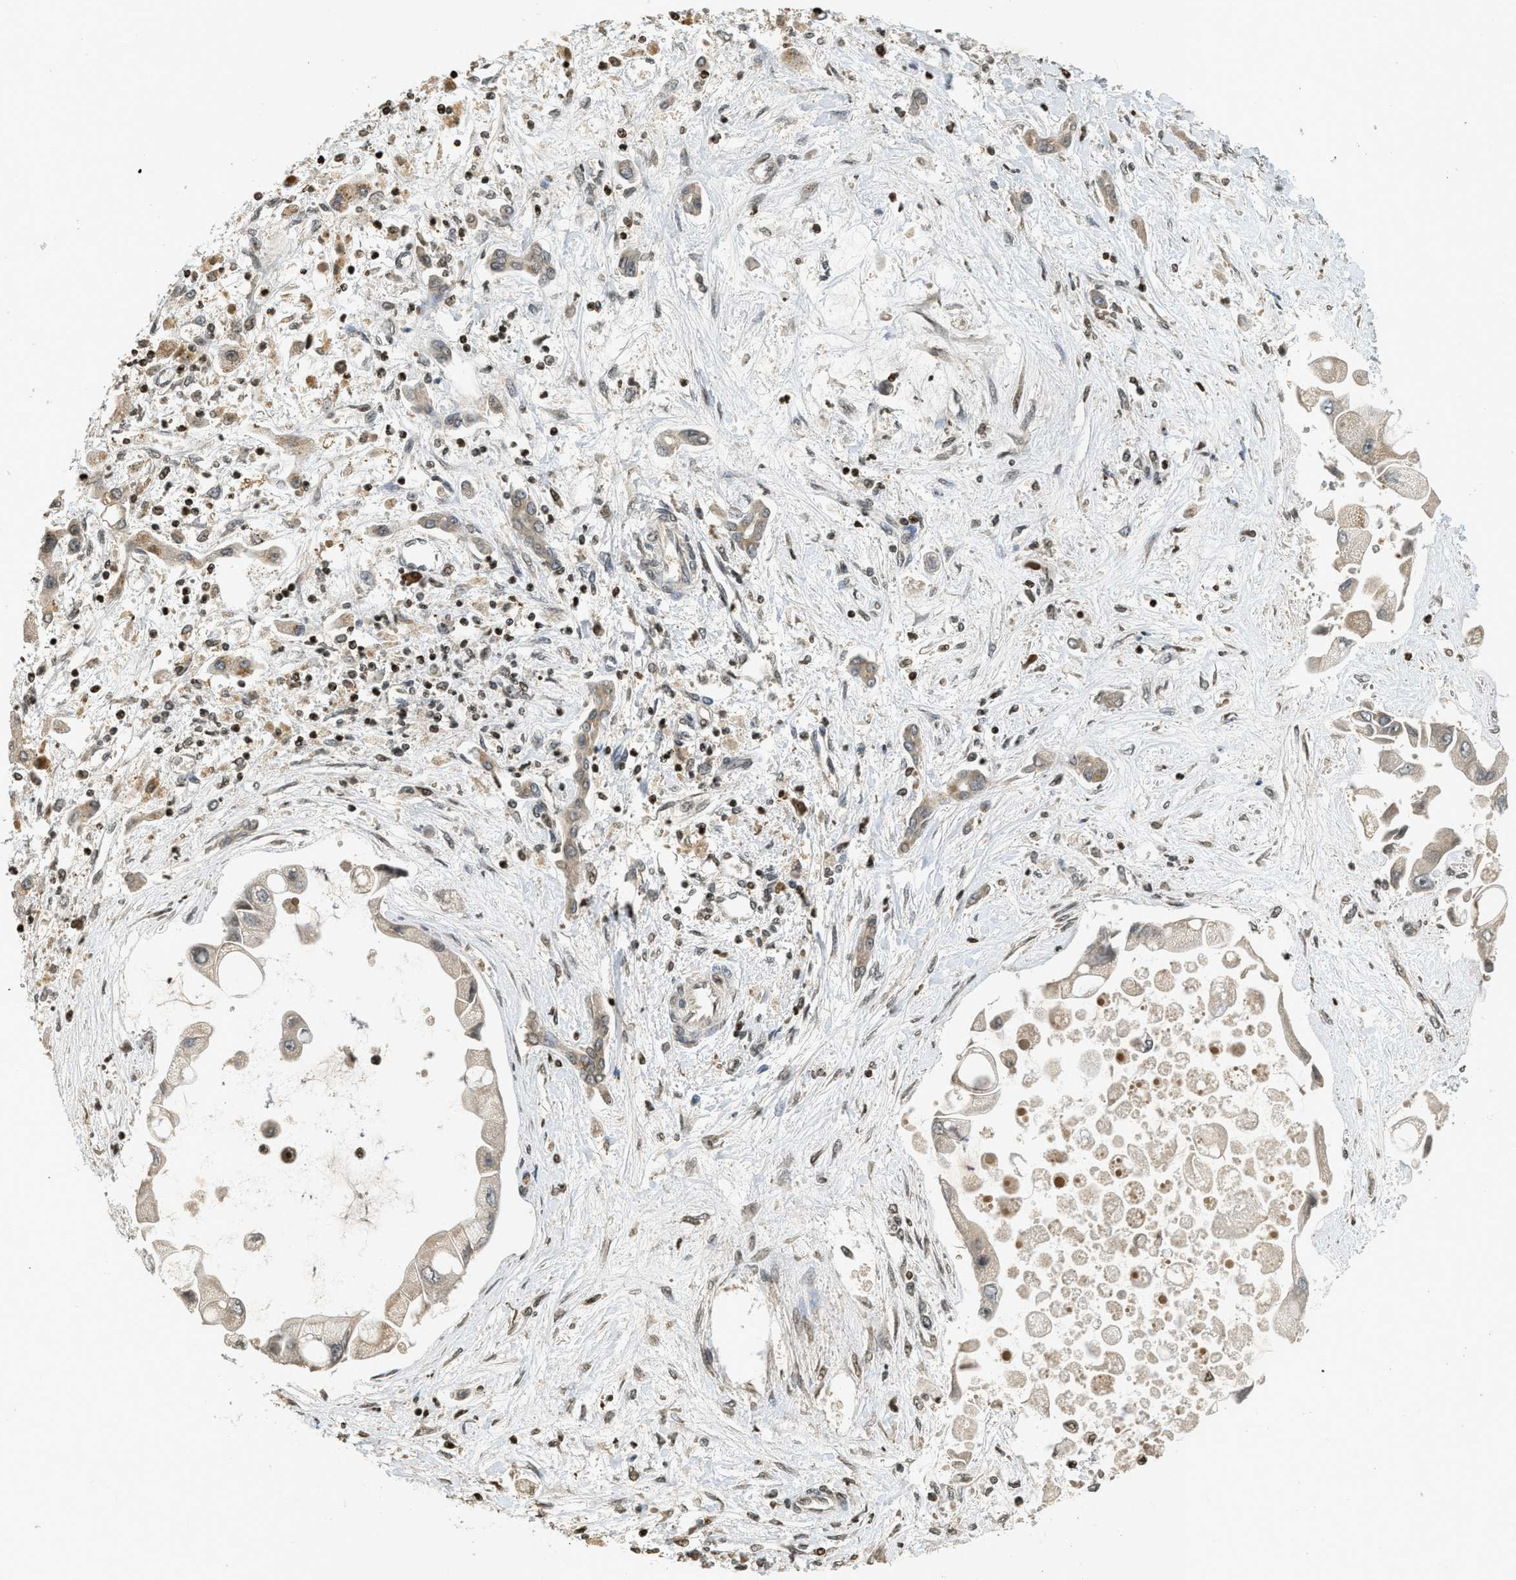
{"staining": {"intensity": "weak", "quantity": "<25%", "location": "cytoplasmic/membranous"}, "tissue": "liver cancer", "cell_type": "Tumor cells", "image_type": "cancer", "snomed": [{"axis": "morphology", "description": "Cholangiocarcinoma"}, {"axis": "topography", "description": "Liver"}], "caption": "Photomicrograph shows no protein staining in tumor cells of liver cancer (cholangiocarcinoma) tissue.", "gene": "SIAH1", "patient": {"sex": "male", "age": 50}}